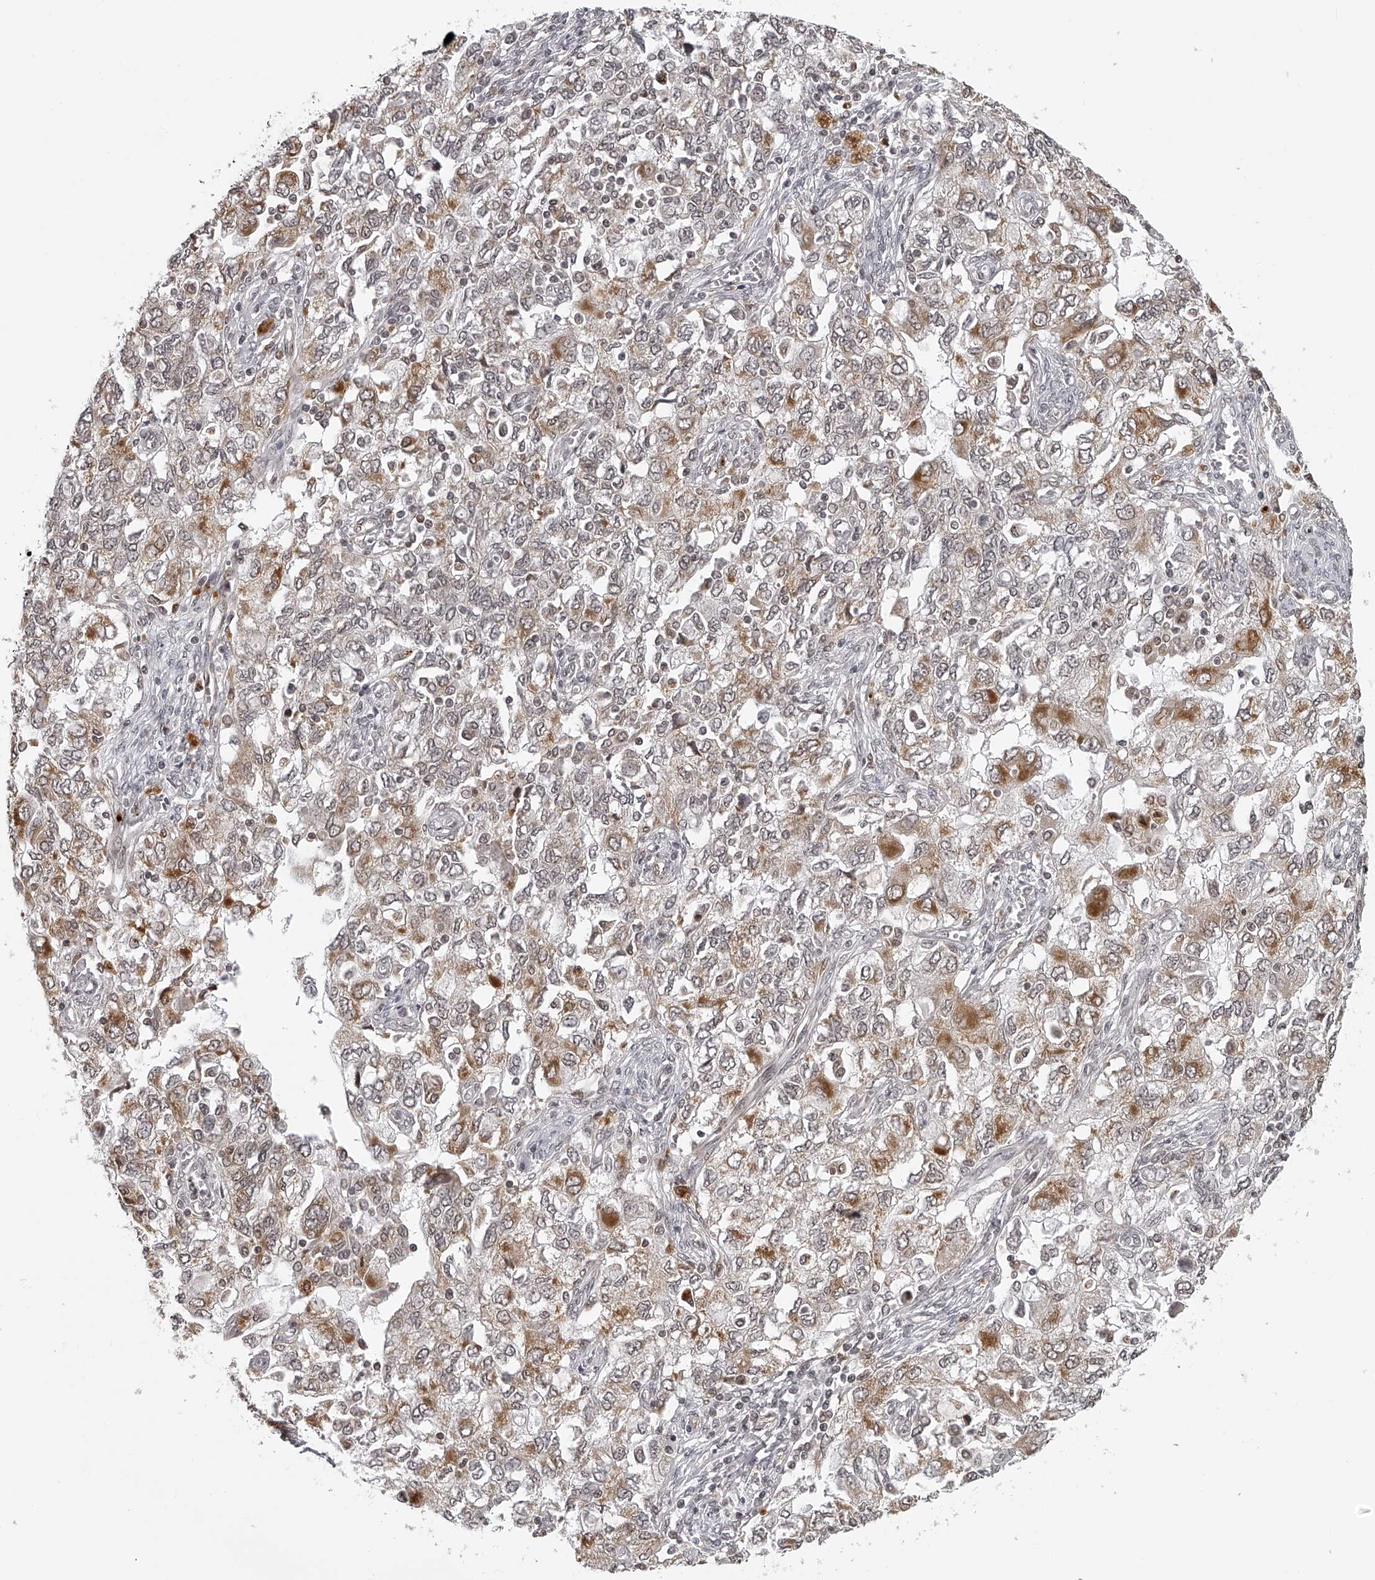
{"staining": {"intensity": "strong", "quantity": "<25%", "location": "cytoplasmic/membranous"}, "tissue": "ovarian cancer", "cell_type": "Tumor cells", "image_type": "cancer", "snomed": [{"axis": "morphology", "description": "Carcinoma, NOS"}, {"axis": "morphology", "description": "Cystadenocarcinoma, serous, NOS"}, {"axis": "topography", "description": "Ovary"}], "caption": "Strong cytoplasmic/membranous positivity for a protein is seen in about <25% of tumor cells of ovarian cancer (serous cystadenocarcinoma) using immunohistochemistry (IHC).", "gene": "ODF2L", "patient": {"sex": "female", "age": 69}}